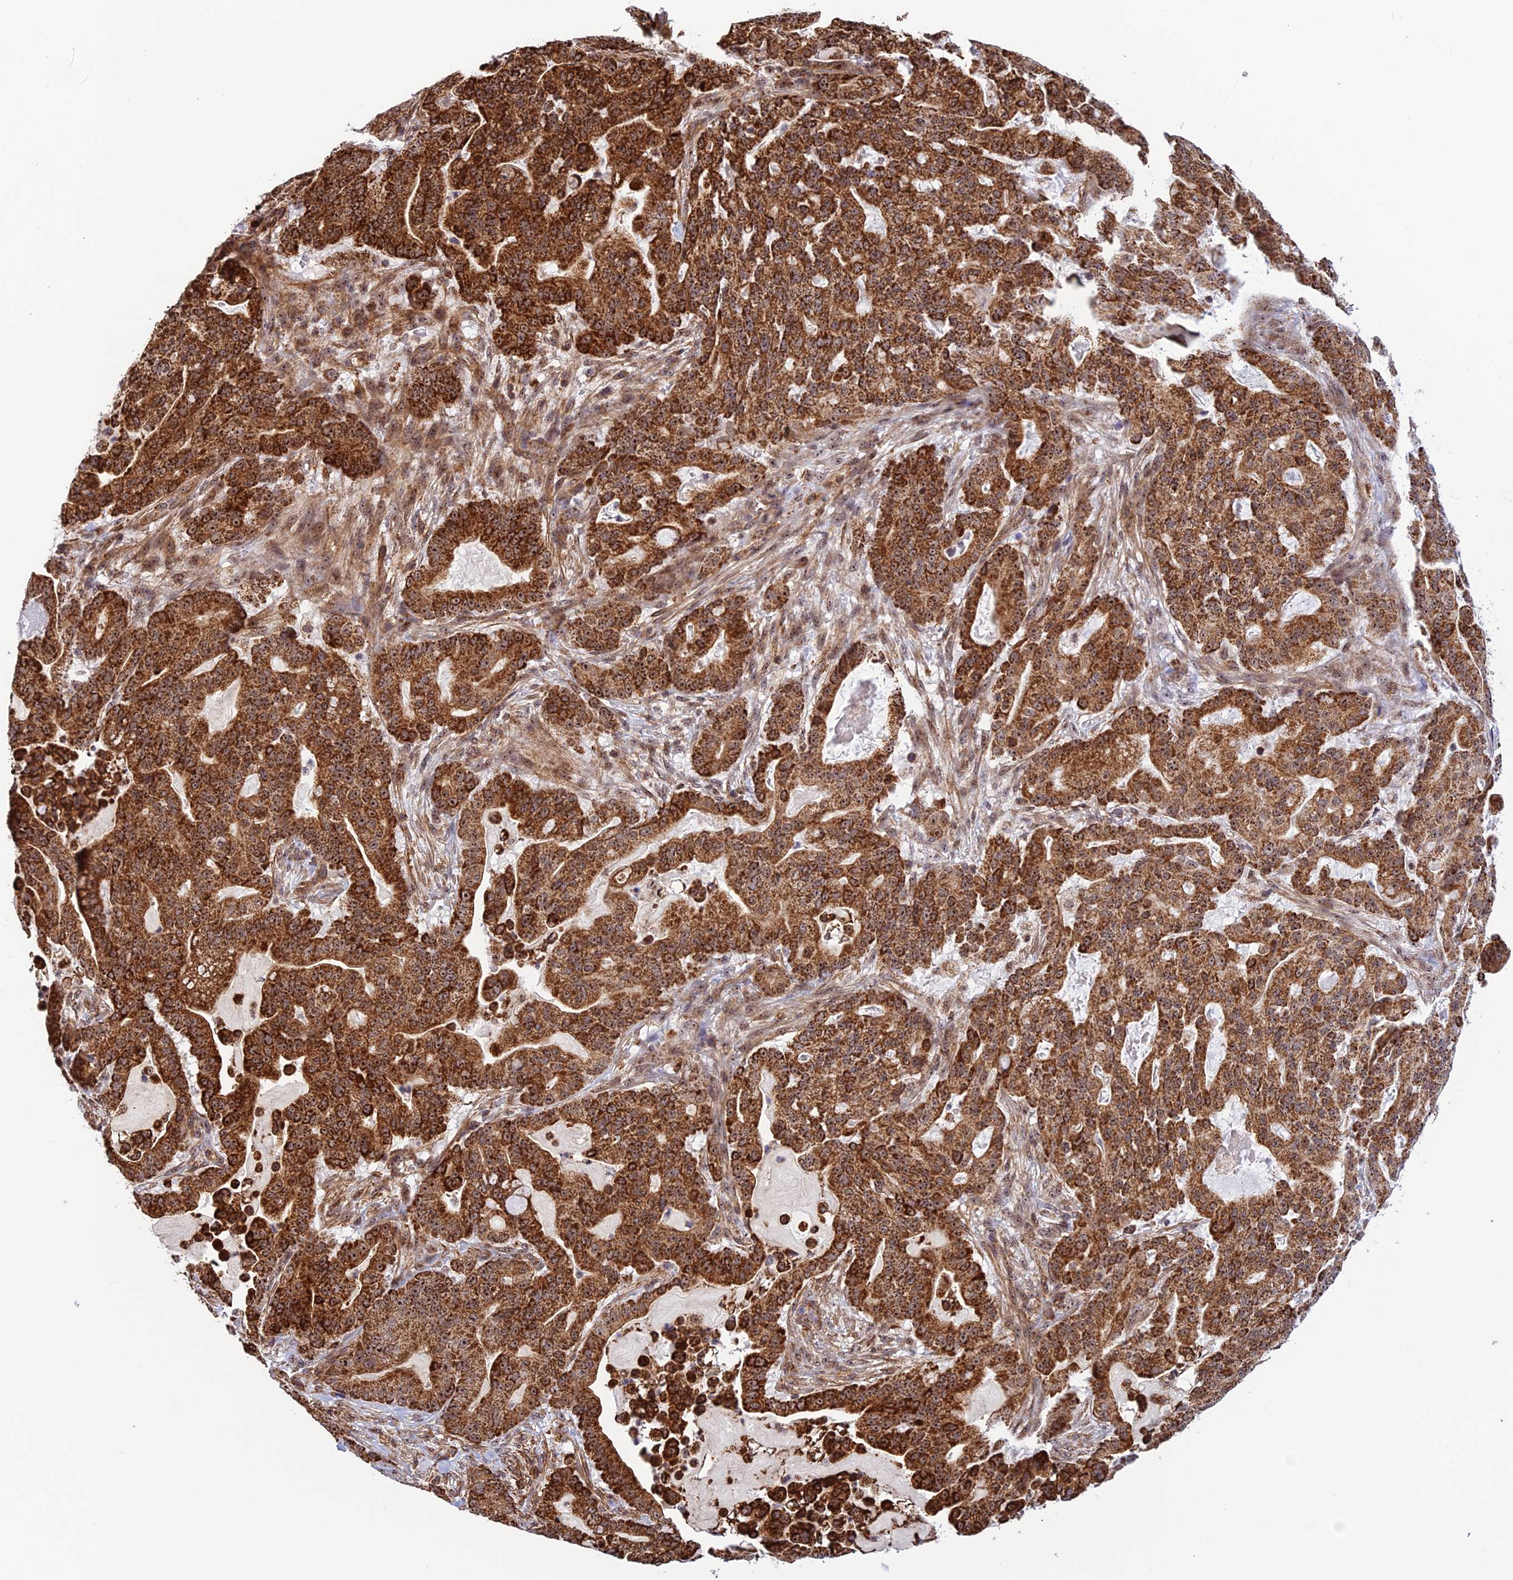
{"staining": {"intensity": "strong", "quantity": ">75%", "location": "cytoplasmic/membranous"}, "tissue": "pancreatic cancer", "cell_type": "Tumor cells", "image_type": "cancer", "snomed": [{"axis": "morphology", "description": "Adenocarcinoma, NOS"}, {"axis": "topography", "description": "Pancreas"}], "caption": "Pancreatic cancer (adenocarcinoma) stained with a protein marker reveals strong staining in tumor cells.", "gene": "POLR1G", "patient": {"sex": "male", "age": 63}}